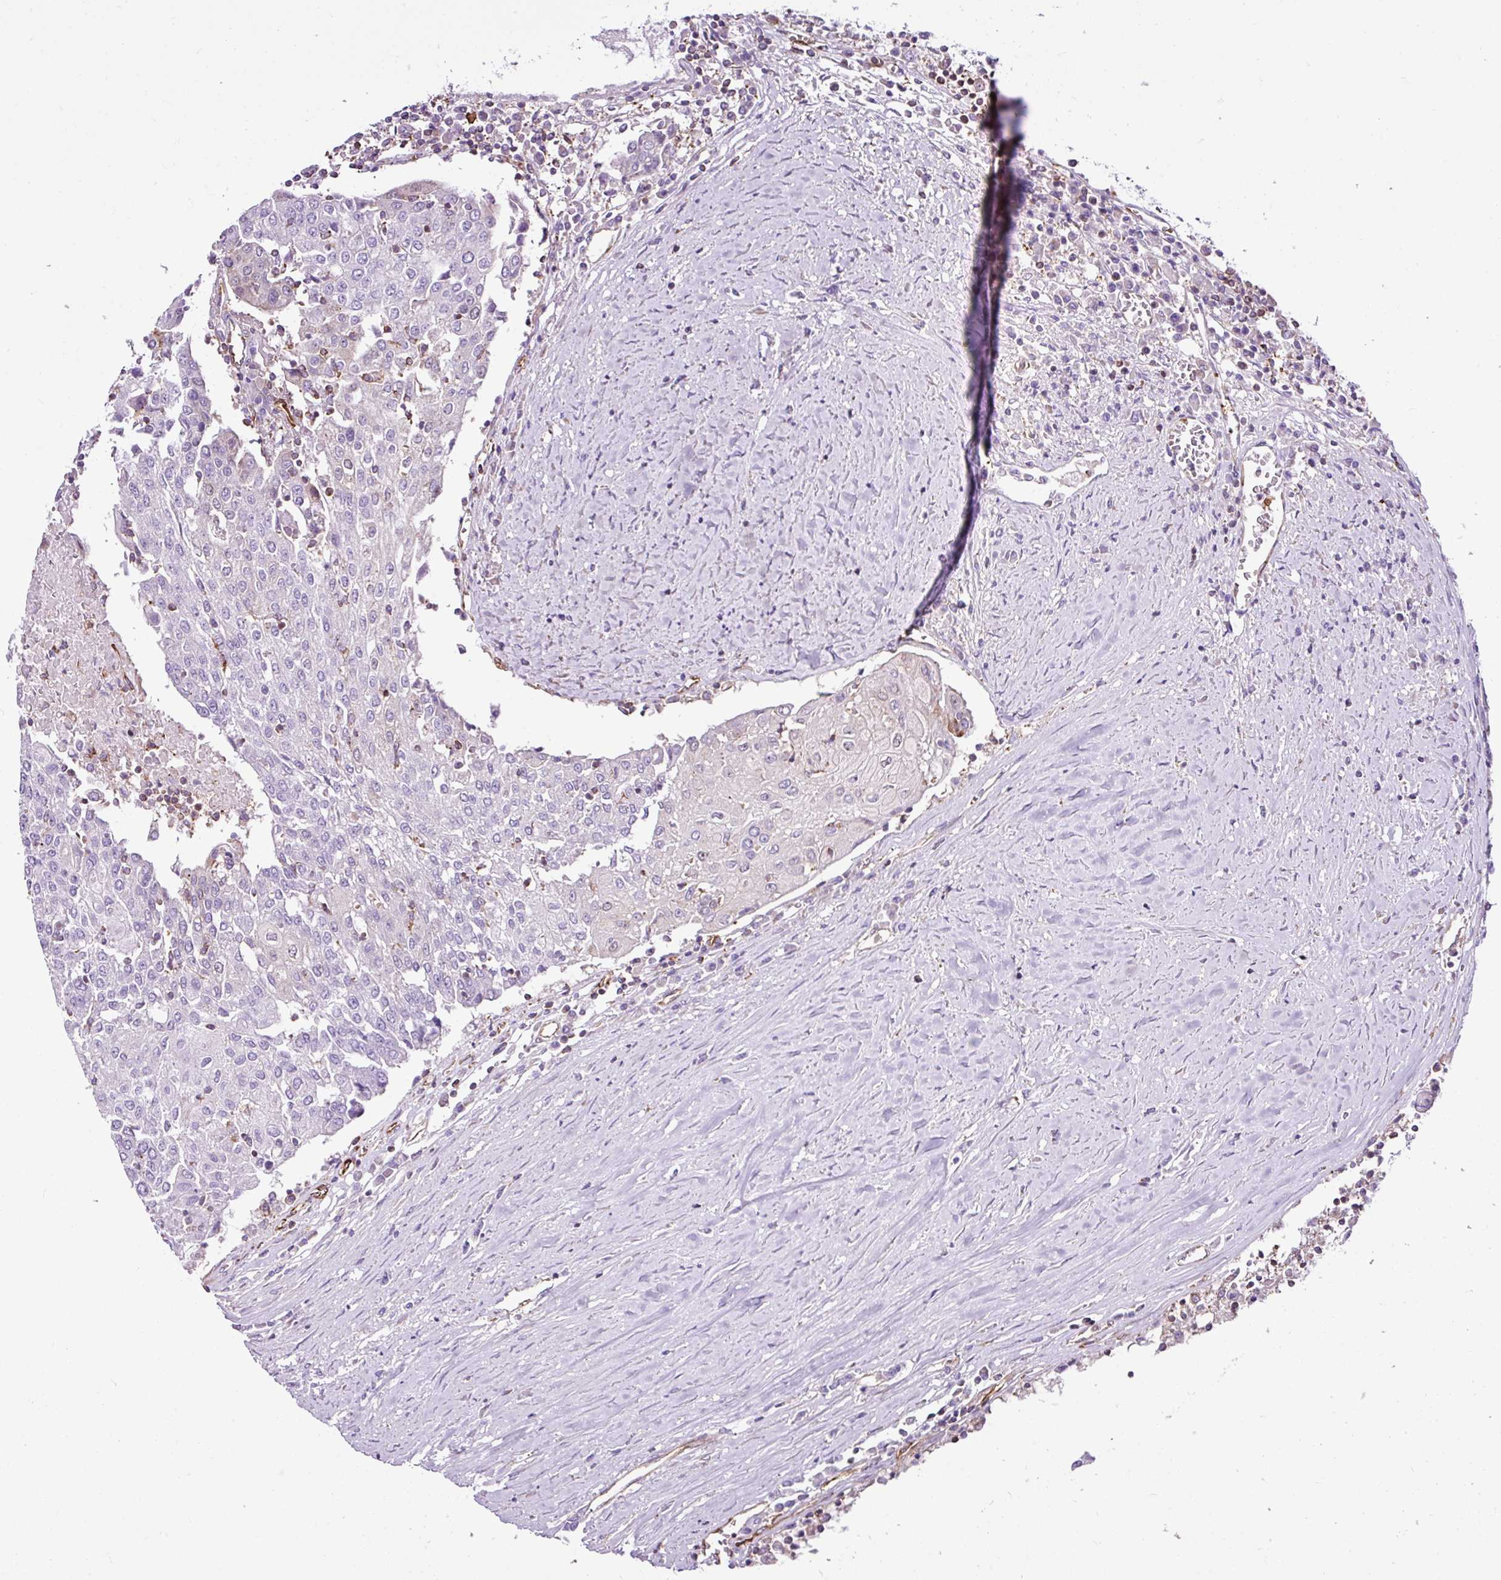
{"staining": {"intensity": "negative", "quantity": "none", "location": "none"}, "tissue": "urothelial cancer", "cell_type": "Tumor cells", "image_type": "cancer", "snomed": [{"axis": "morphology", "description": "Urothelial carcinoma, High grade"}, {"axis": "topography", "description": "Urinary bladder"}], "caption": "High-grade urothelial carcinoma stained for a protein using immunohistochemistry (IHC) shows no staining tumor cells.", "gene": "EME2", "patient": {"sex": "female", "age": 85}}